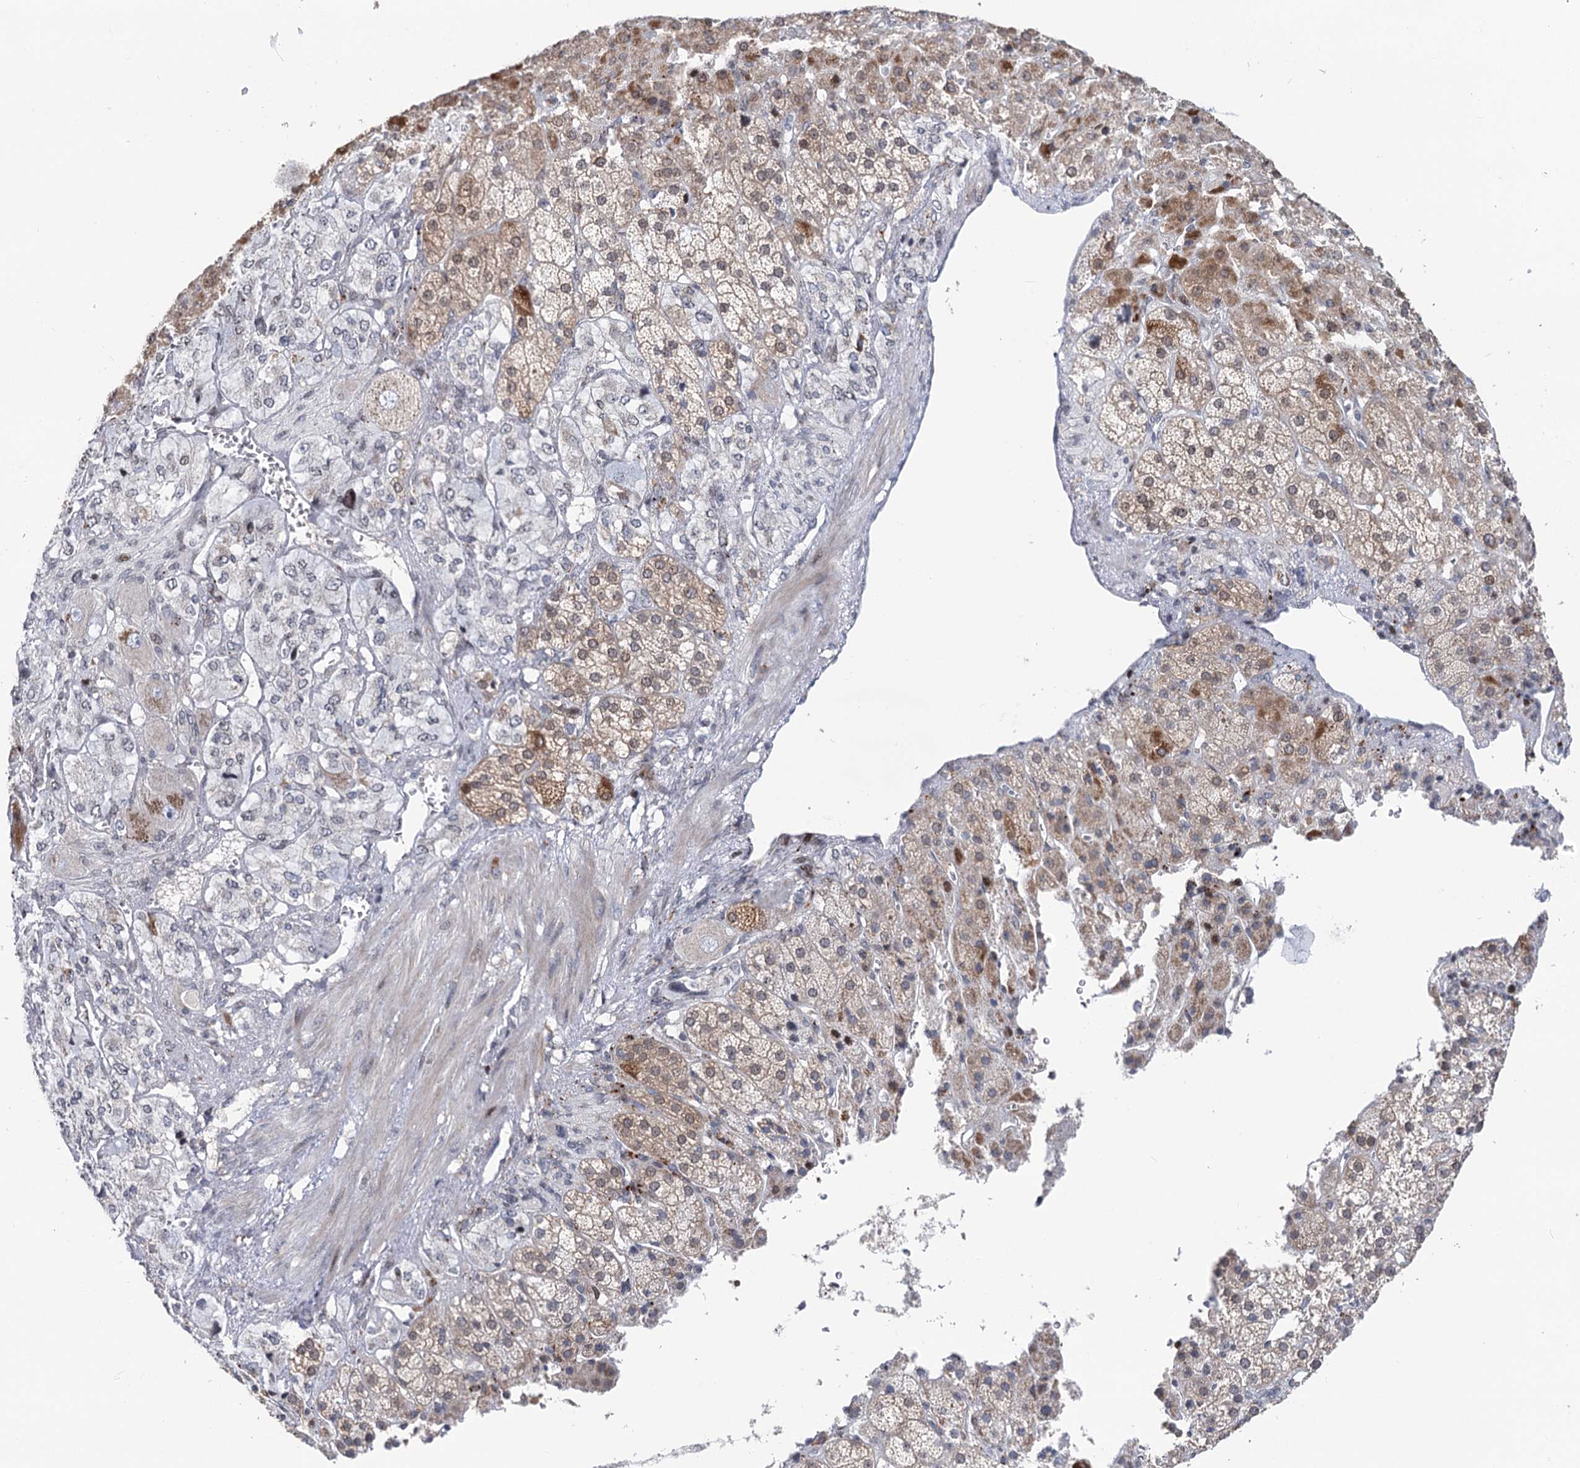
{"staining": {"intensity": "moderate", "quantity": "<25%", "location": "cytoplasmic/membranous"}, "tissue": "adrenal gland", "cell_type": "Glandular cells", "image_type": "normal", "snomed": [{"axis": "morphology", "description": "Normal tissue, NOS"}, {"axis": "topography", "description": "Adrenal gland"}], "caption": "DAB (3,3'-diaminobenzidine) immunohistochemical staining of unremarkable human adrenal gland displays moderate cytoplasmic/membranous protein positivity in approximately <25% of glandular cells. (IHC, brightfield microscopy, high magnification).", "gene": "PTGR1", "patient": {"sex": "female", "age": 57}}